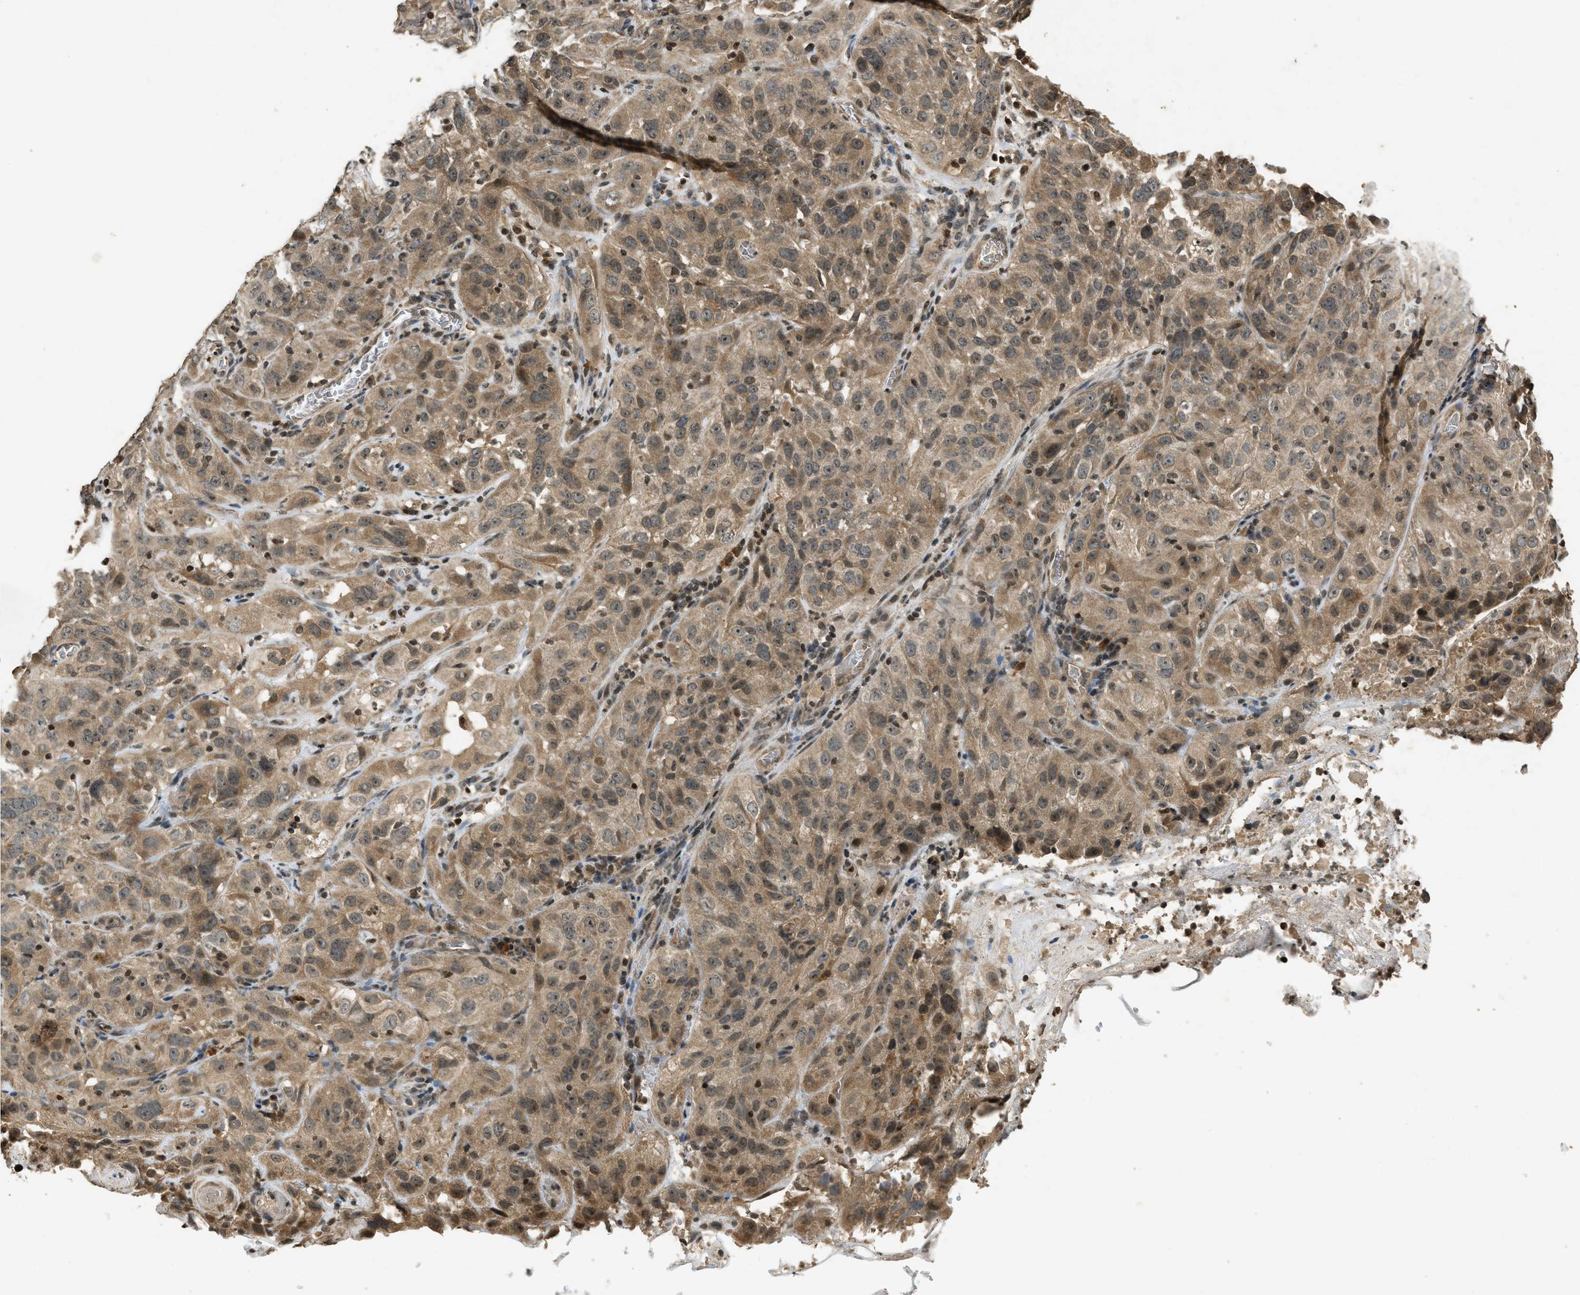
{"staining": {"intensity": "moderate", "quantity": ">75%", "location": "cytoplasmic/membranous,nuclear"}, "tissue": "cervical cancer", "cell_type": "Tumor cells", "image_type": "cancer", "snomed": [{"axis": "morphology", "description": "Squamous cell carcinoma, NOS"}, {"axis": "topography", "description": "Cervix"}], "caption": "Immunohistochemical staining of human cervical squamous cell carcinoma displays medium levels of moderate cytoplasmic/membranous and nuclear positivity in about >75% of tumor cells.", "gene": "SIAH1", "patient": {"sex": "female", "age": 32}}